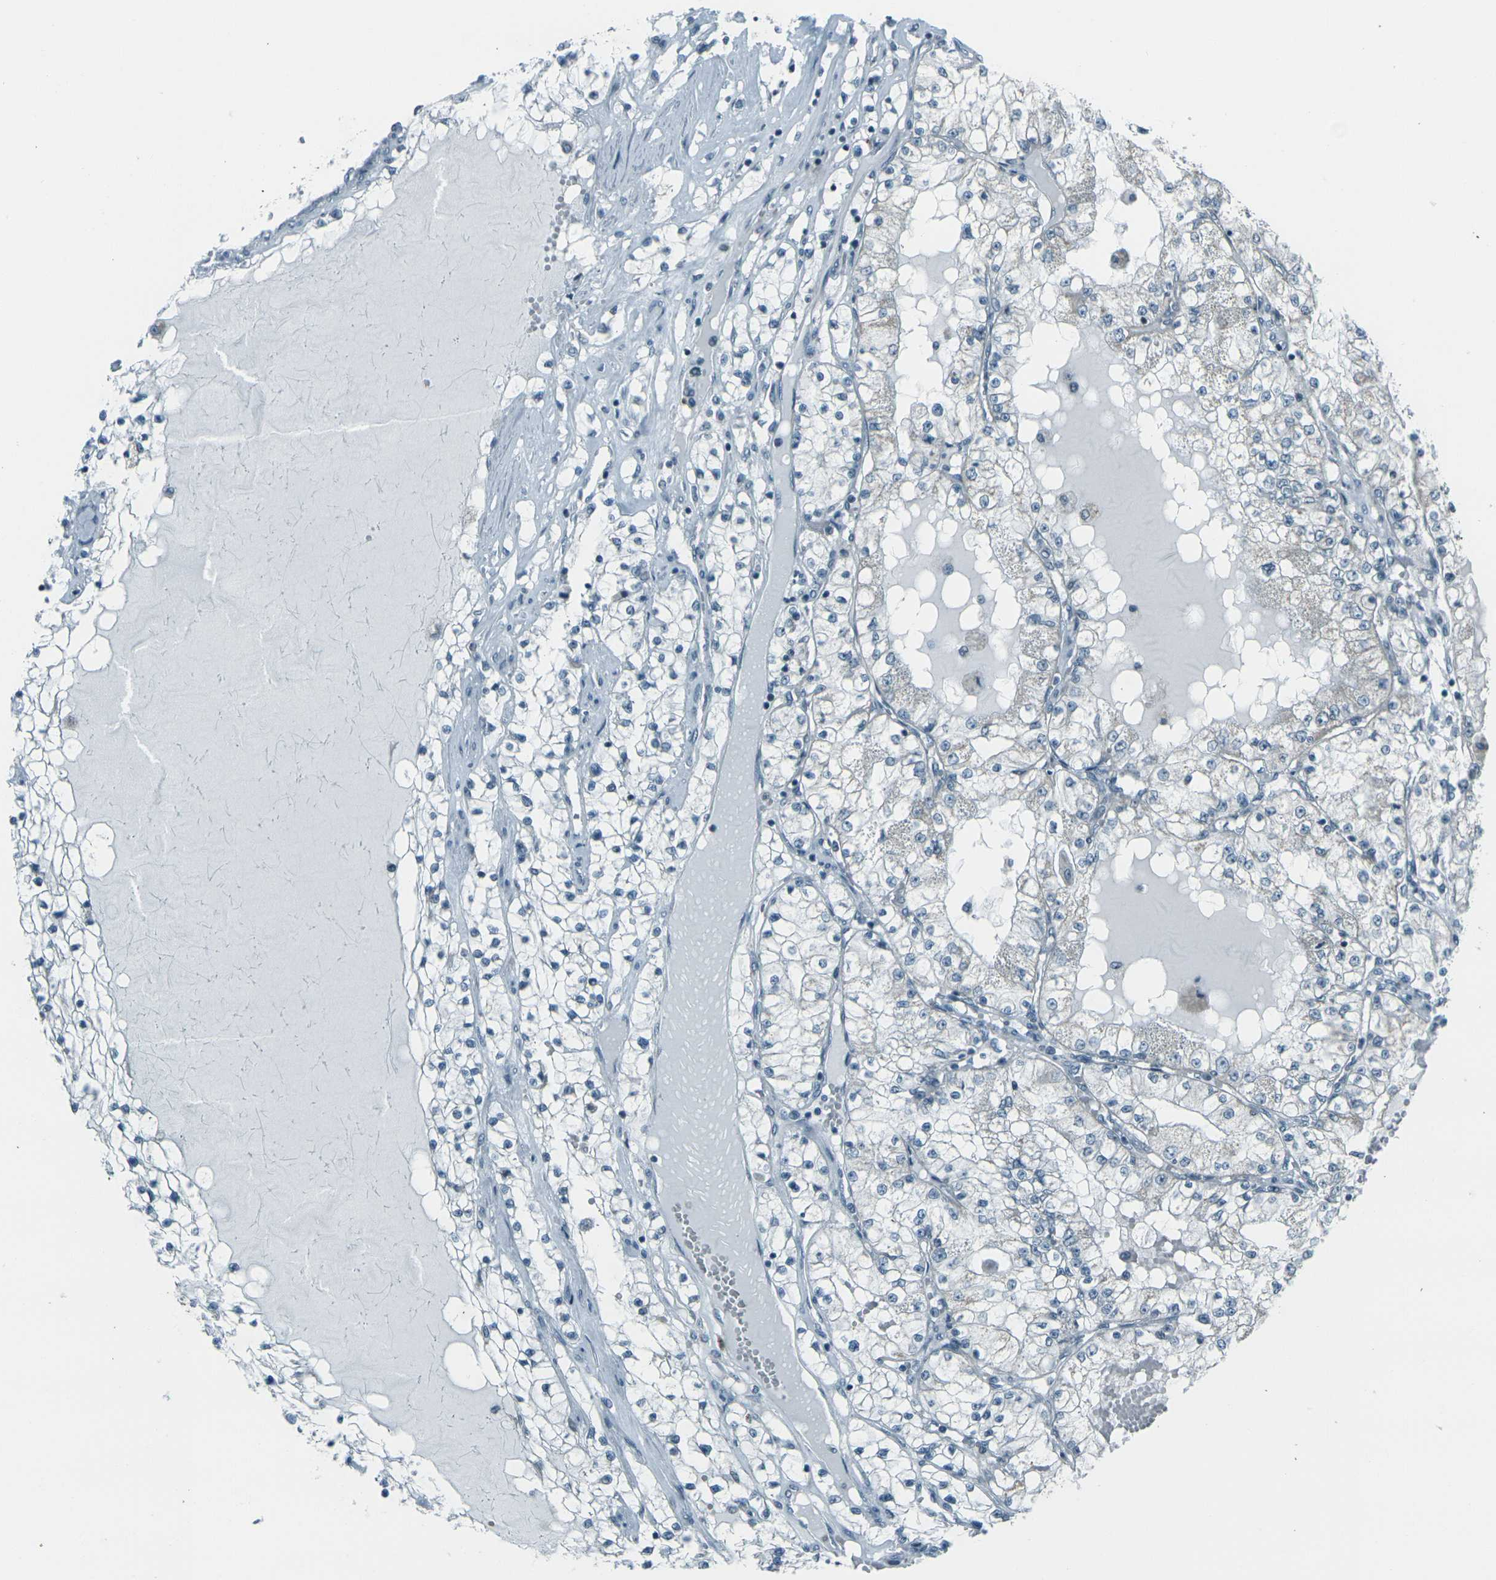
{"staining": {"intensity": "negative", "quantity": "none", "location": "none"}, "tissue": "renal cancer", "cell_type": "Tumor cells", "image_type": "cancer", "snomed": [{"axis": "morphology", "description": "Adenocarcinoma, NOS"}, {"axis": "topography", "description": "Kidney"}], "caption": "Protein analysis of renal cancer reveals no significant expression in tumor cells.", "gene": "H2BC1", "patient": {"sex": "male", "age": 68}}